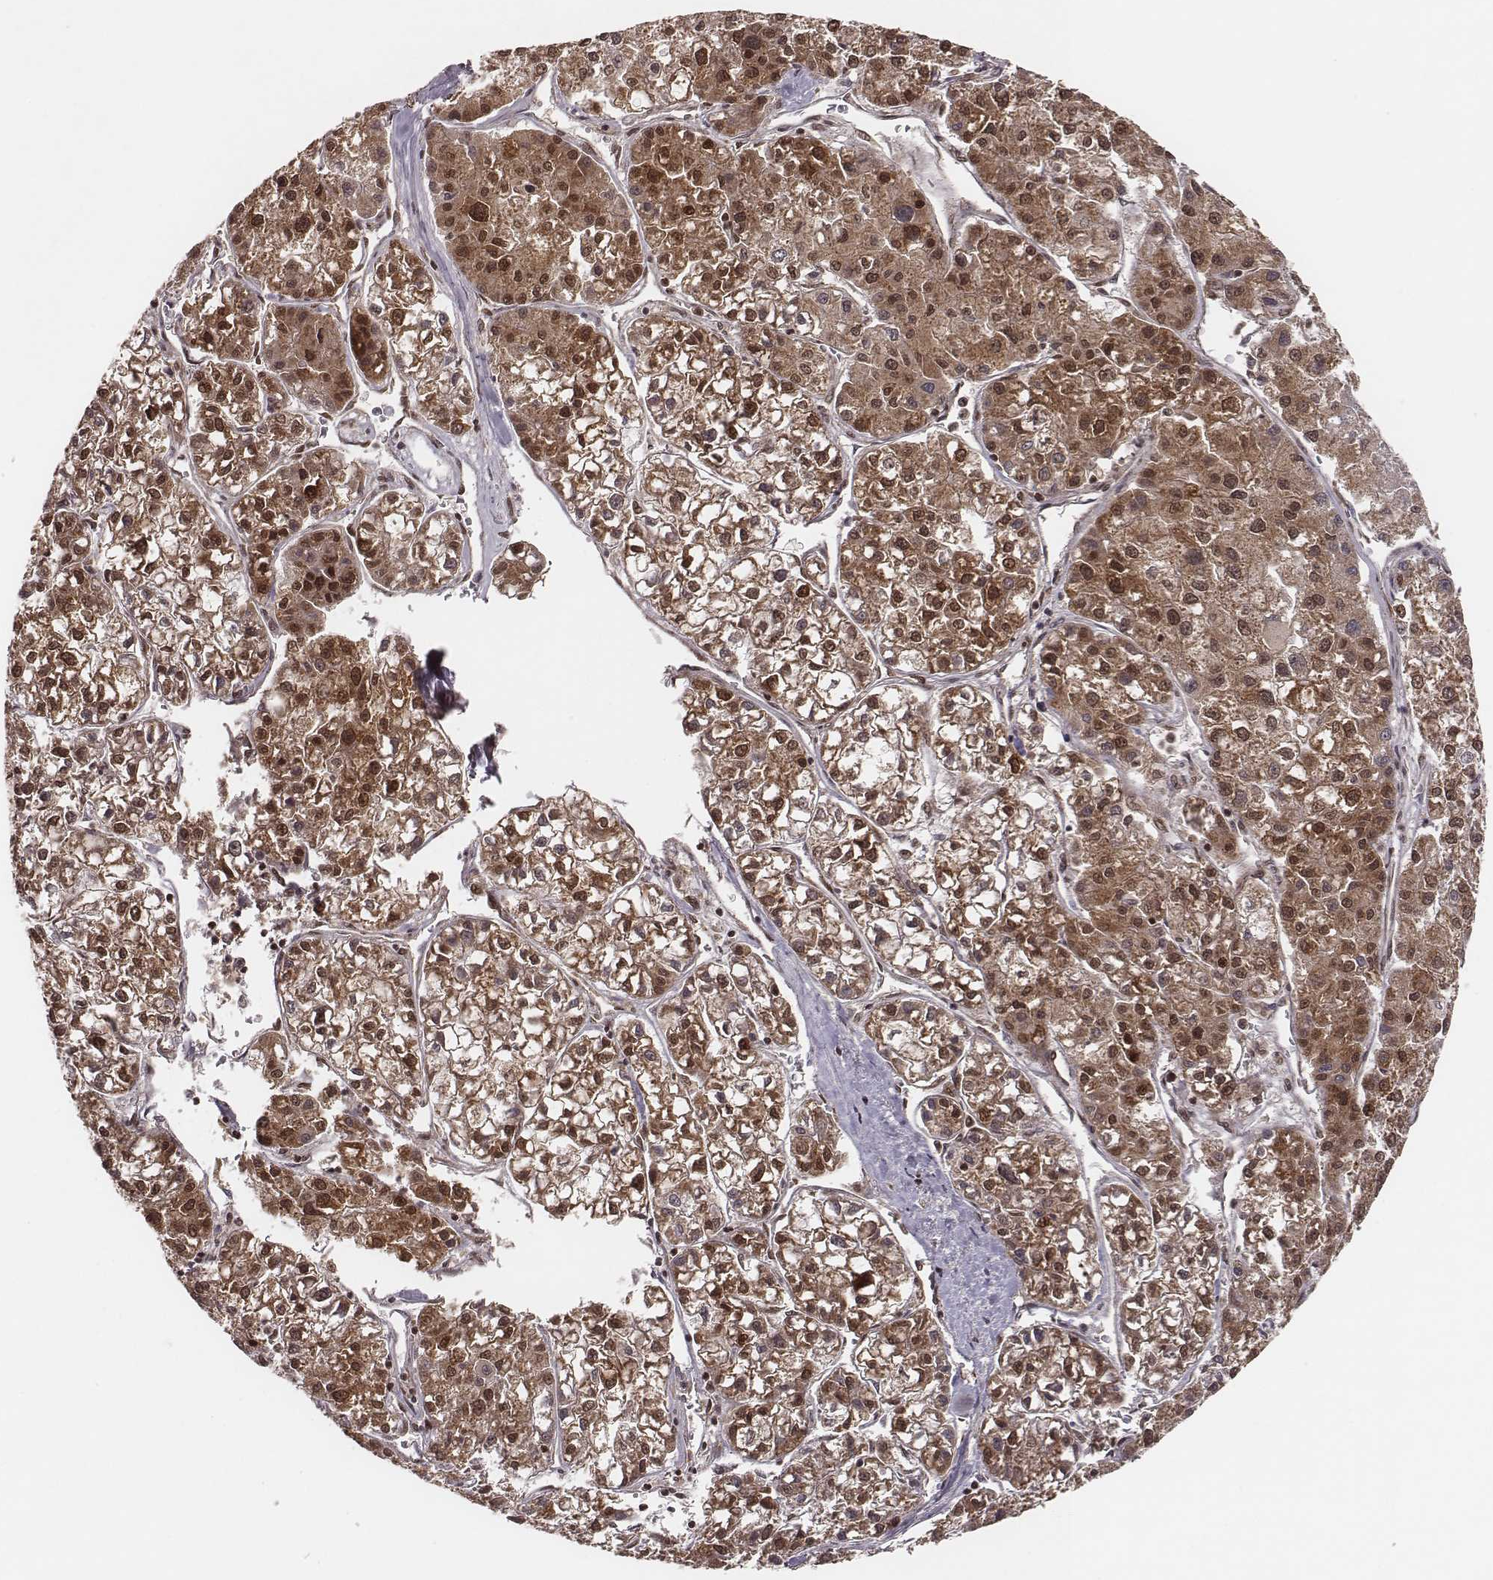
{"staining": {"intensity": "moderate", "quantity": ">75%", "location": "cytoplasmic/membranous,nuclear"}, "tissue": "liver cancer", "cell_type": "Tumor cells", "image_type": "cancer", "snomed": [{"axis": "morphology", "description": "Carcinoma, Hepatocellular, NOS"}, {"axis": "topography", "description": "Liver"}], "caption": "Liver cancer was stained to show a protein in brown. There is medium levels of moderate cytoplasmic/membranous and nuclear staining in approximately >75% of tumor cells. (Stains: DAB (3,3'-diaminobenzidine) in brown, nuclei in blue, Microscopy: brightfield microscopy at high magnification).", "gene": "NFX1", "patient": {"sex": "male", "age": 73}}